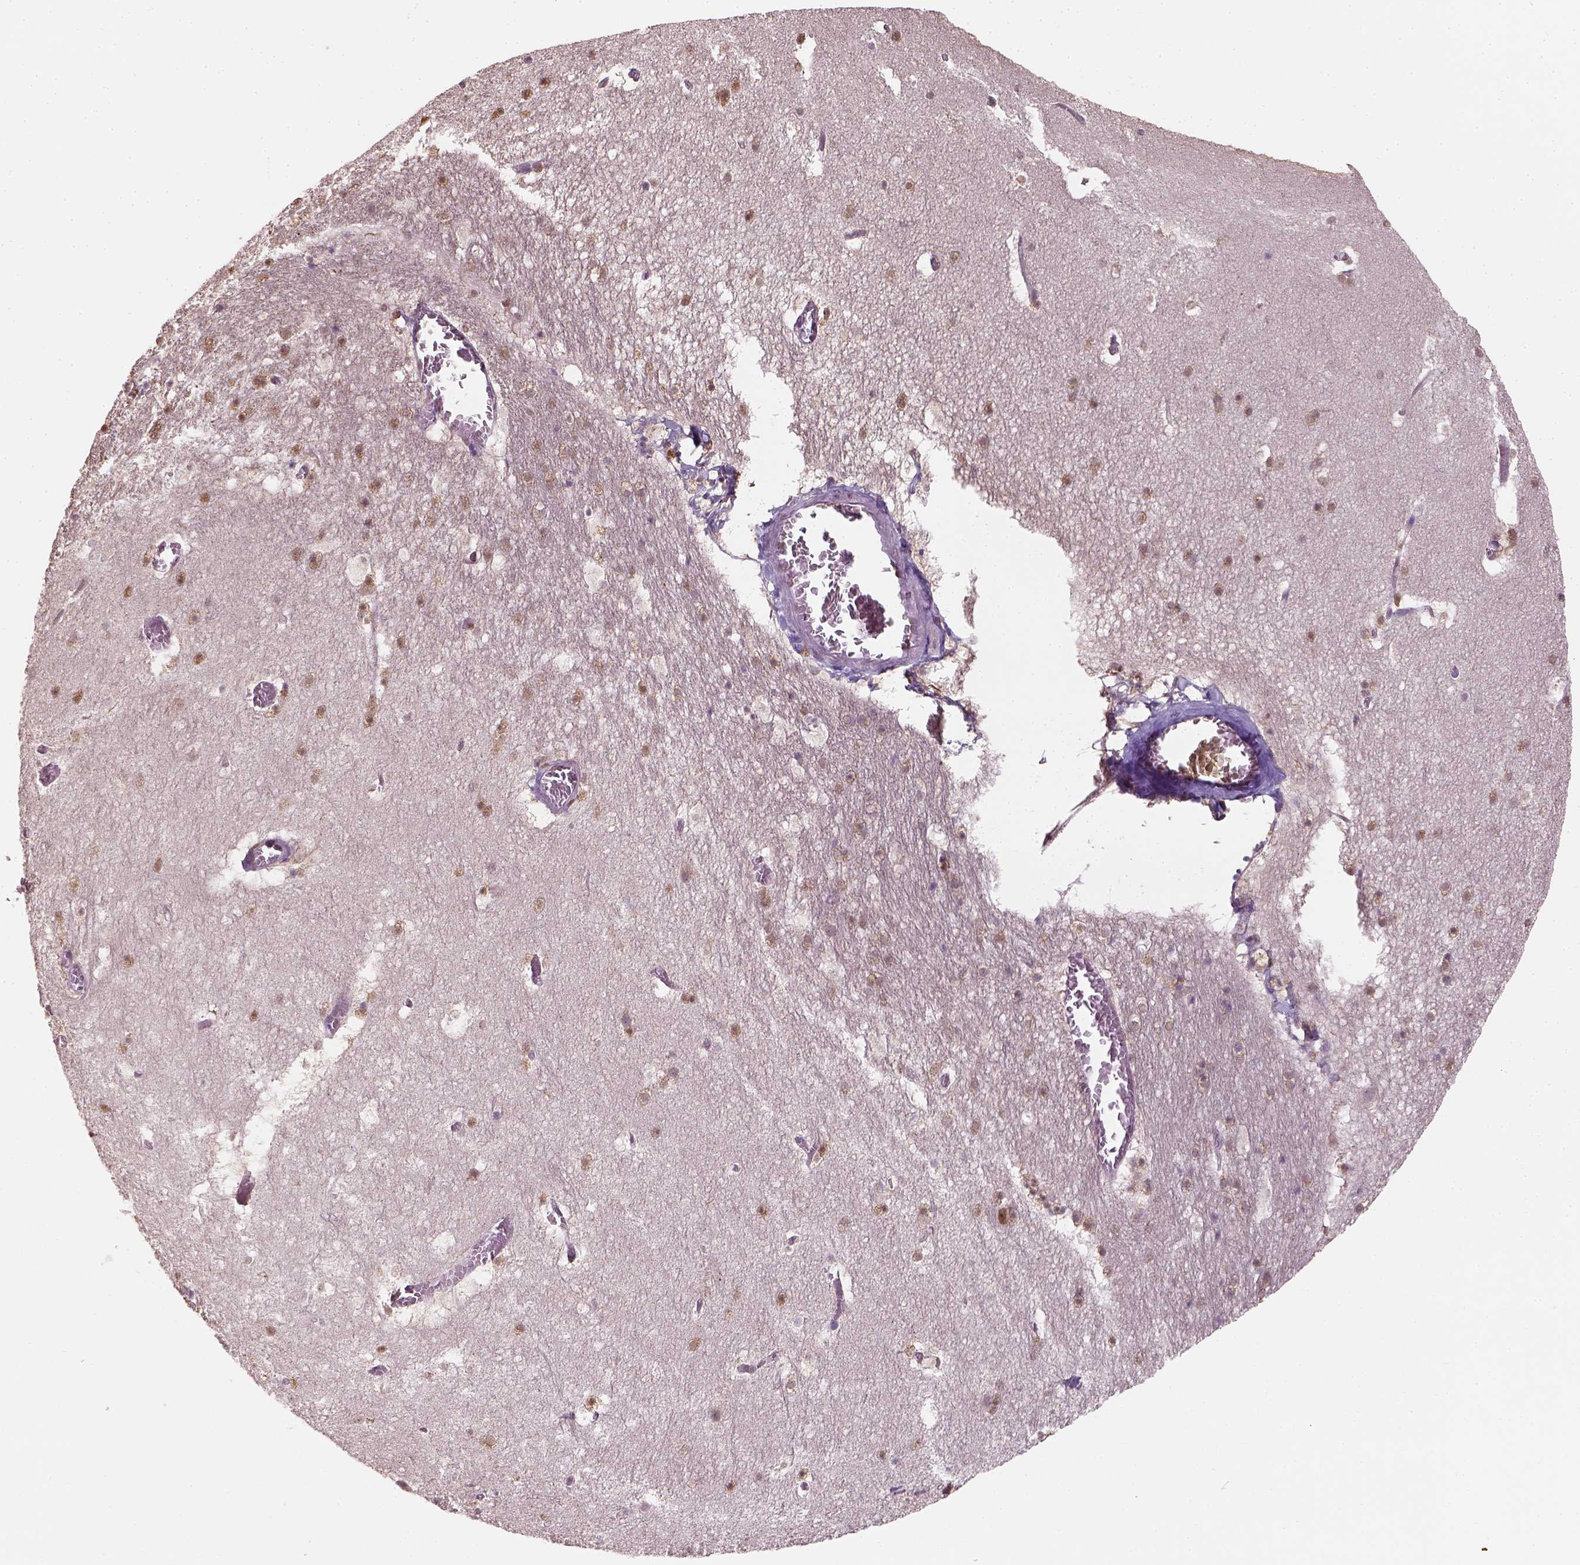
{"staining": {"intensity": "moderate", "quantity": "25%-75%", "location": "nuclear"}, "tissue": "hippocampus", "cell_type": "Glial cells", "image_type": "normal", "snomed": [{"axis": "morphology", "description": "Normal tissue, NOS"}, {"axis": "topography", "description": "Hippocampus"}], "caption": "A brown stain shows moderate nuclear expression of a protein in glial cells of unremarkable hippocampus. The protein of interest is shown in brown color, while the nuclei are stained blue.", "gene": "C1orf112", "patient": {"sex": "male", "age": 45}}